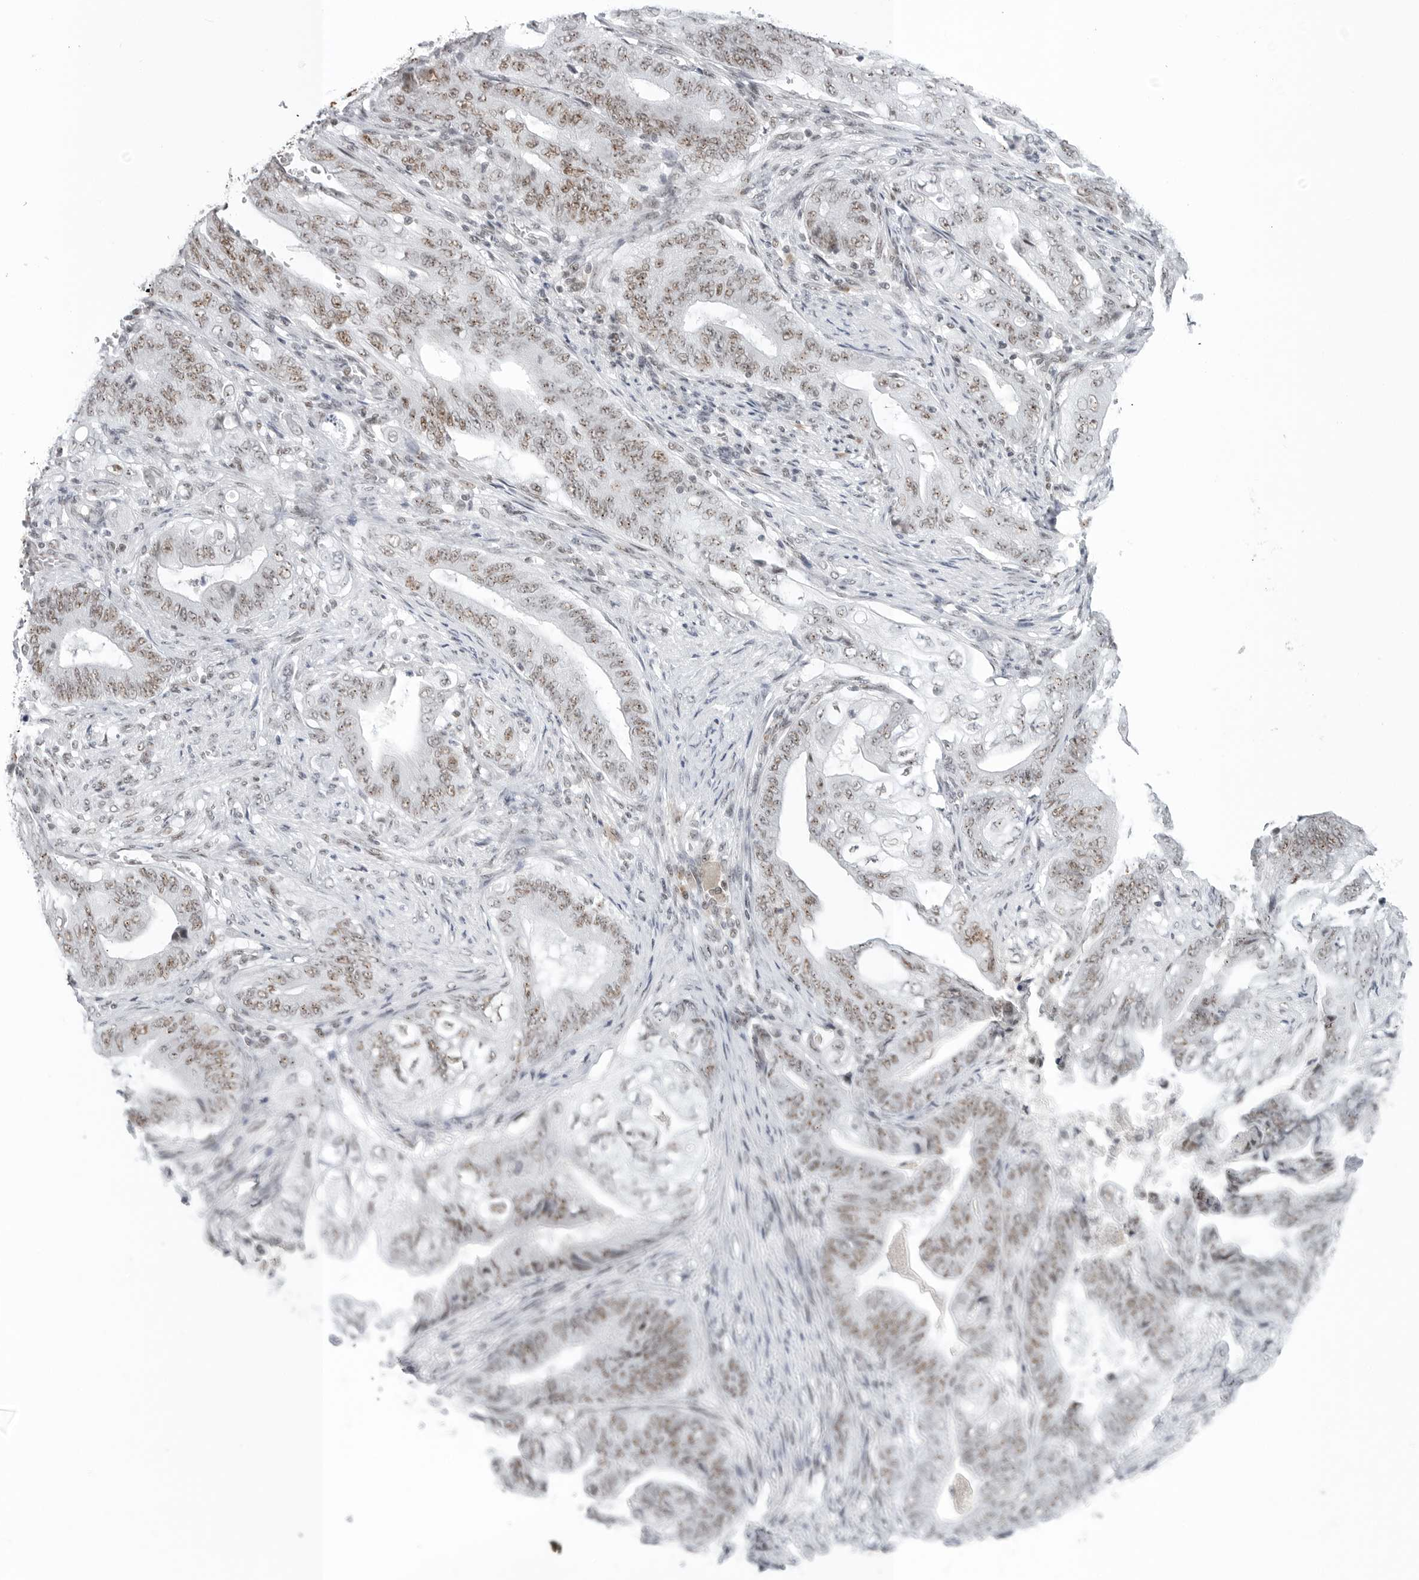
{"staining": {"intensity": "moderate", "quantity": "25%-75%", "location": "nuclear"}, "tissue": "stomach cancer", "cell_type": "Tumor cells", "image_type": "cancer", "snomed": [{"axis": "morphology", "description": "Adenocarcinoma, NOS"}, {"axis": "topography", "description": "Stomach"}], "caption": "Brown immunohistochemical staining in stomach adenocarcinoma shows moderate nuclear expression in about 25%-75% of tumor cells.", "gene": "WRAP53", "patient": {"sex": "female", "age": 73}}